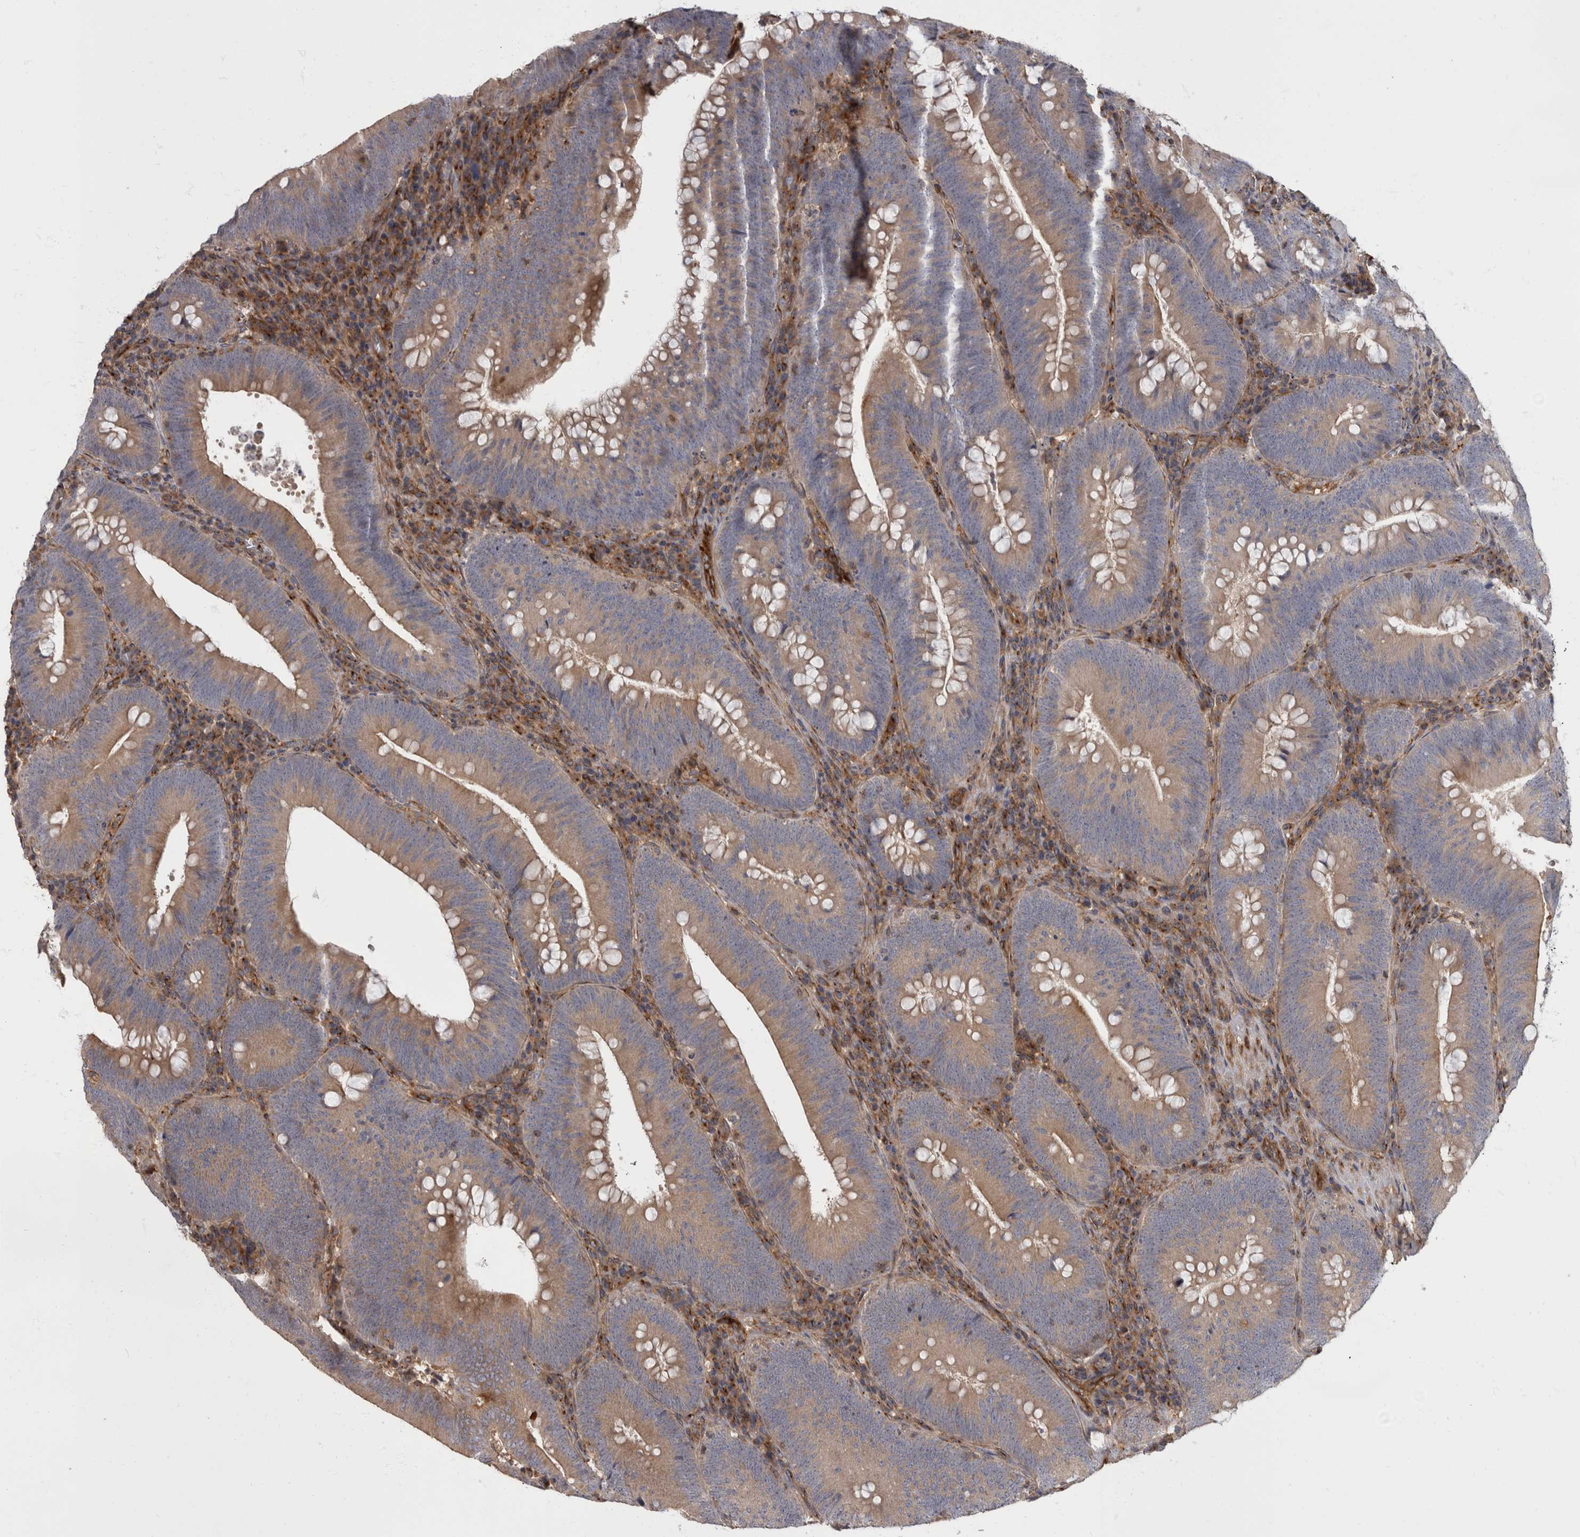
{"staining": {"intensity": "moderate", "quantity": ">75%", "location": "cytoplasmic/membranous"}, "tissue": "colorectal cancer", "cell_type": "Tumor cells", "image_type": "cancer", "snomed": [{"axis": "morphology", "description": "Normal tissue, NOS"}, {"axis": "topography", "description": "Colon"}], "caption": "Colorectal cancer stained for a protein (brown) displays moderate cytoplasmic/membranous positive staining in about >75% of tumor cells.", "gene": "HOOK3", "patient": {"sex": "female", "age": 82}}